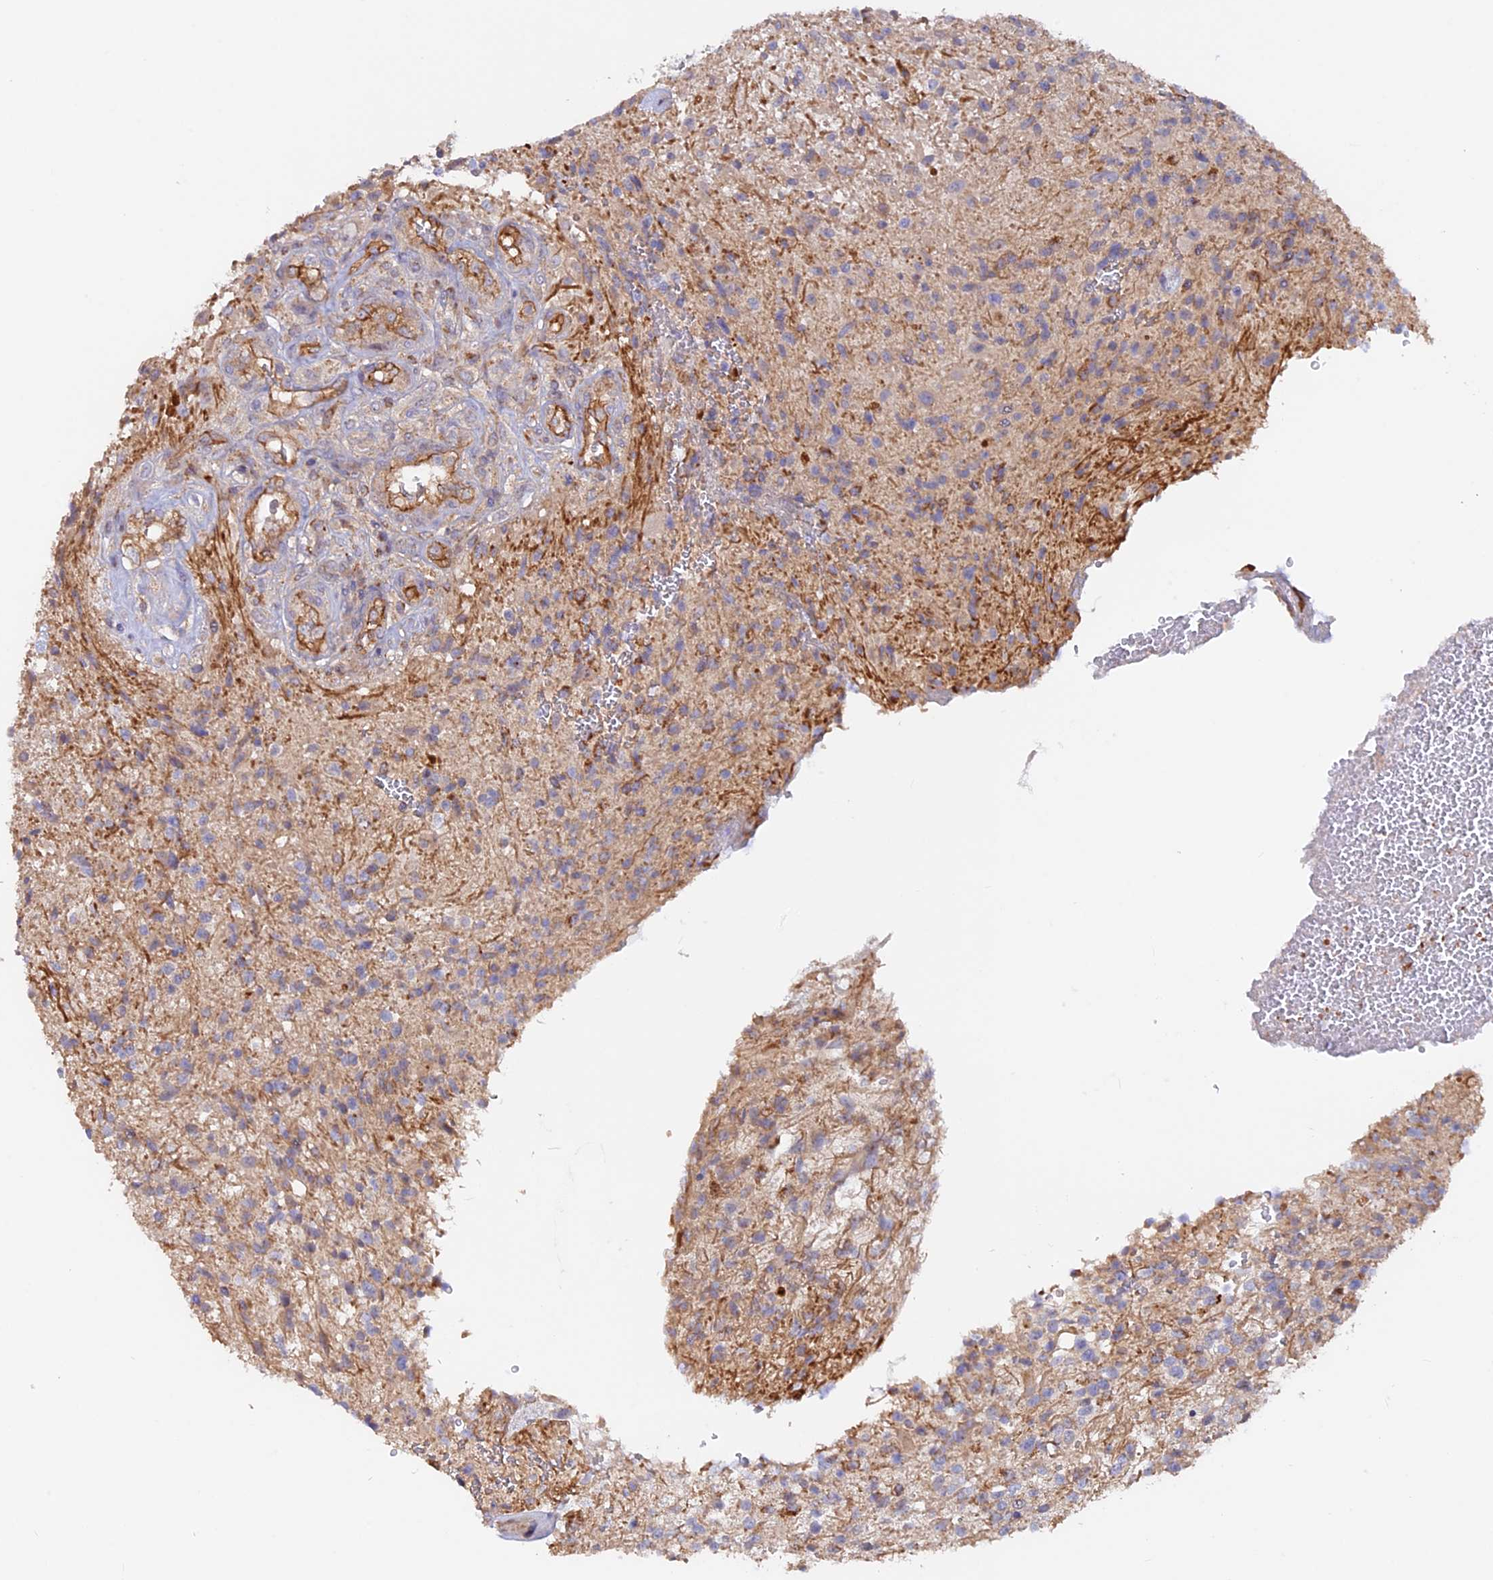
{"staining": {"intensity": "weak", "quantity": "<25%", "location": "cytoplasmic/membranous"}, "tissue": "glioma", "cell_type": "Tumor cells", "image_type": "cancer", "snomed": [{"axis": "morphology", "description": "Glioma, malignant, High grade"}, {"axis": "topography", "description": "Brain"}], "caption": "This is a histopathology image of immunohistochemistry staining of glioma, which shows no expression in tumor cells. (Stains: DAB IHC with hematoxylin counter stain, Microscopy: brightfield microscopy at high magnification).", "gene": "DUS3L", "patient": {"sex": "male", "age": 56}}